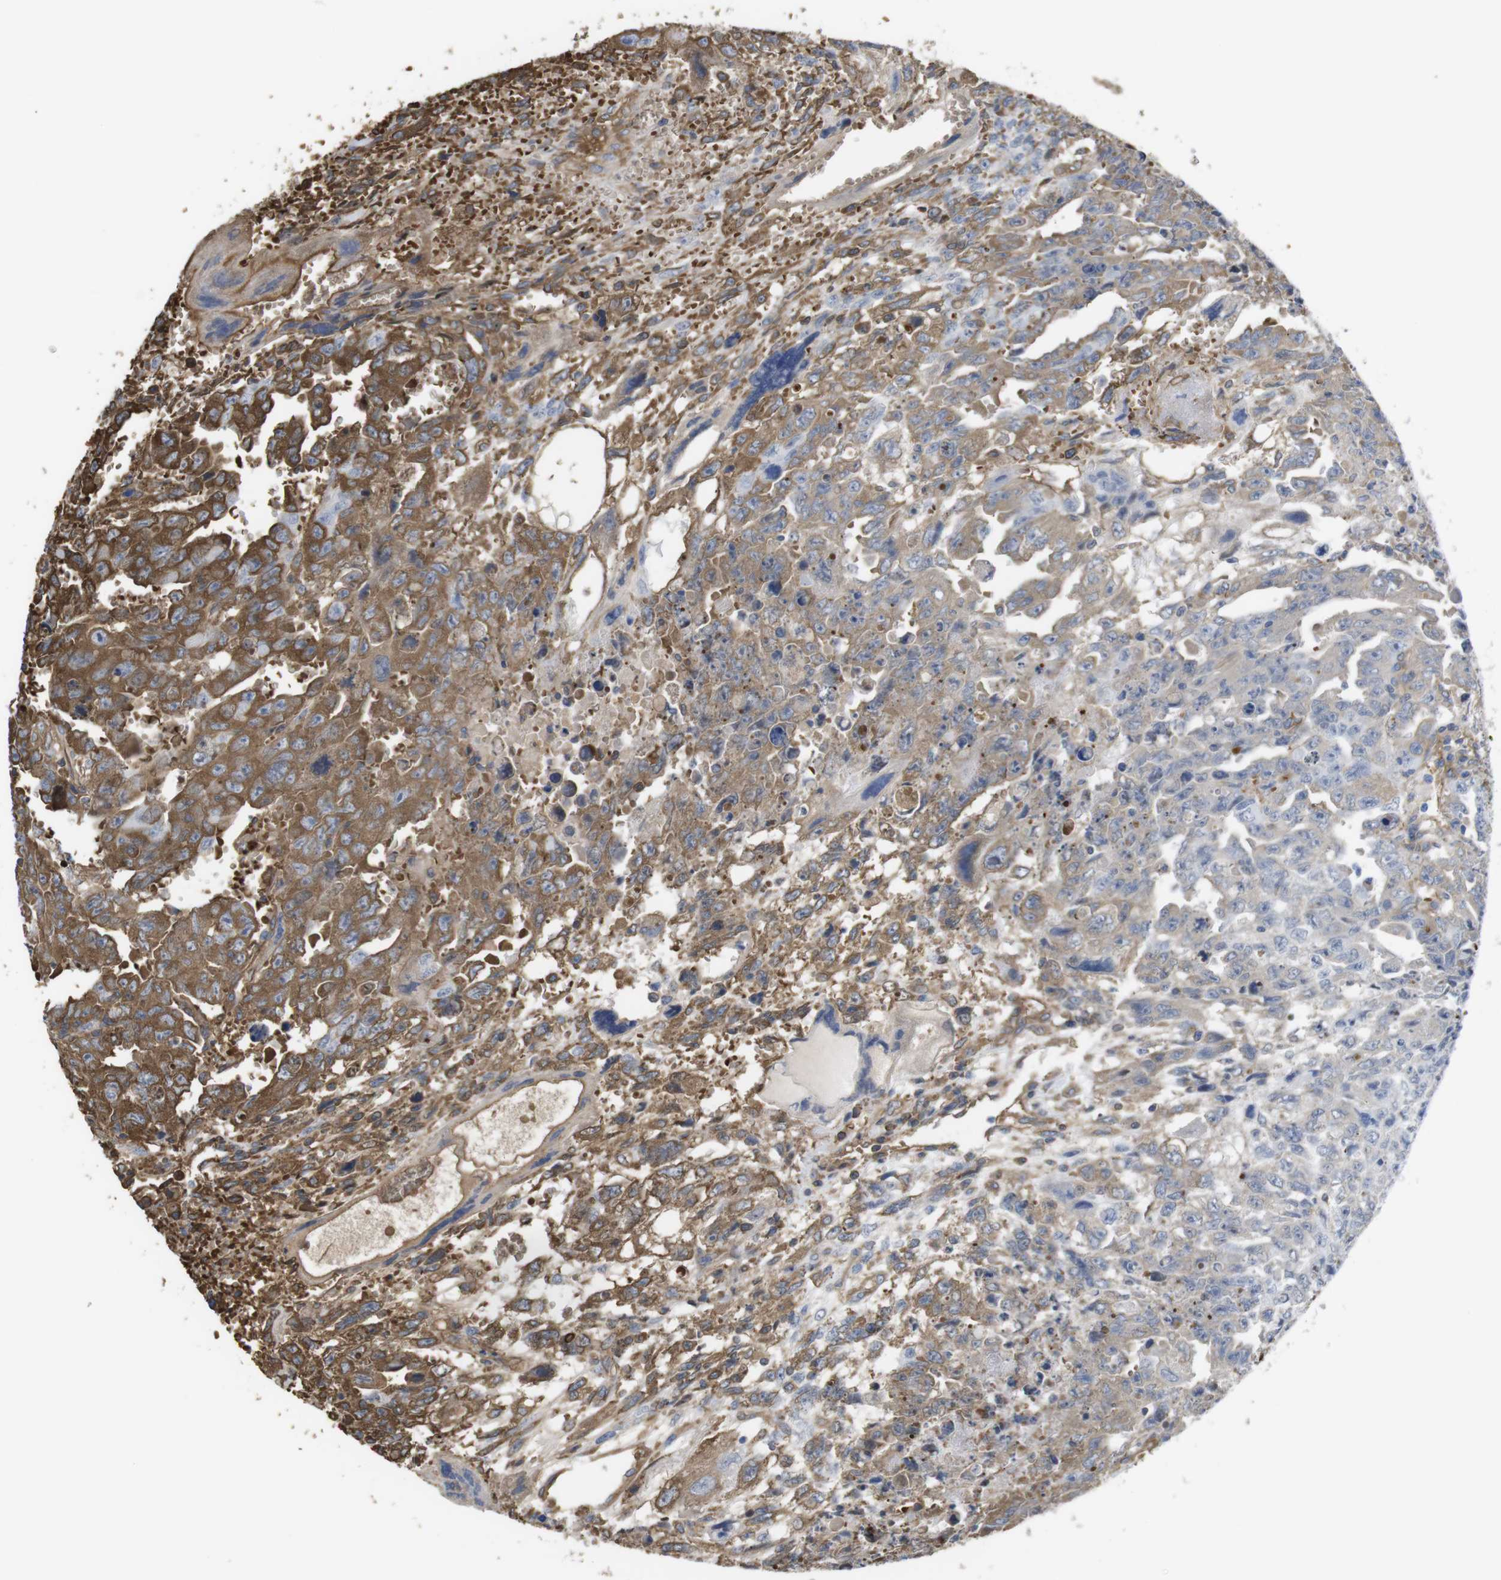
{"staining": {"intensity": "moderate", "quantity": "<25%", "location": "cytoplasmic/membranous"}, "tissue": "testis cancer", "cell_type": "Tumor cells", "image_type": "cancer", "snomed": [{"axis": "morphology", "description": "Carcinoma, Embryonal, NOS"}, {"axis": "topography", "description": "Testis"}], "caption": "An immunohistochemistry (IHC) histopathology image of tumor tissue is shown. Protein staining in brown highlights moderate cytoplasmic/membranous positivity in embryonal carcinoma (testis) within tumor cells.", "gene": "CYBRD1", "patient": {"sex": "male", "age": 28}}